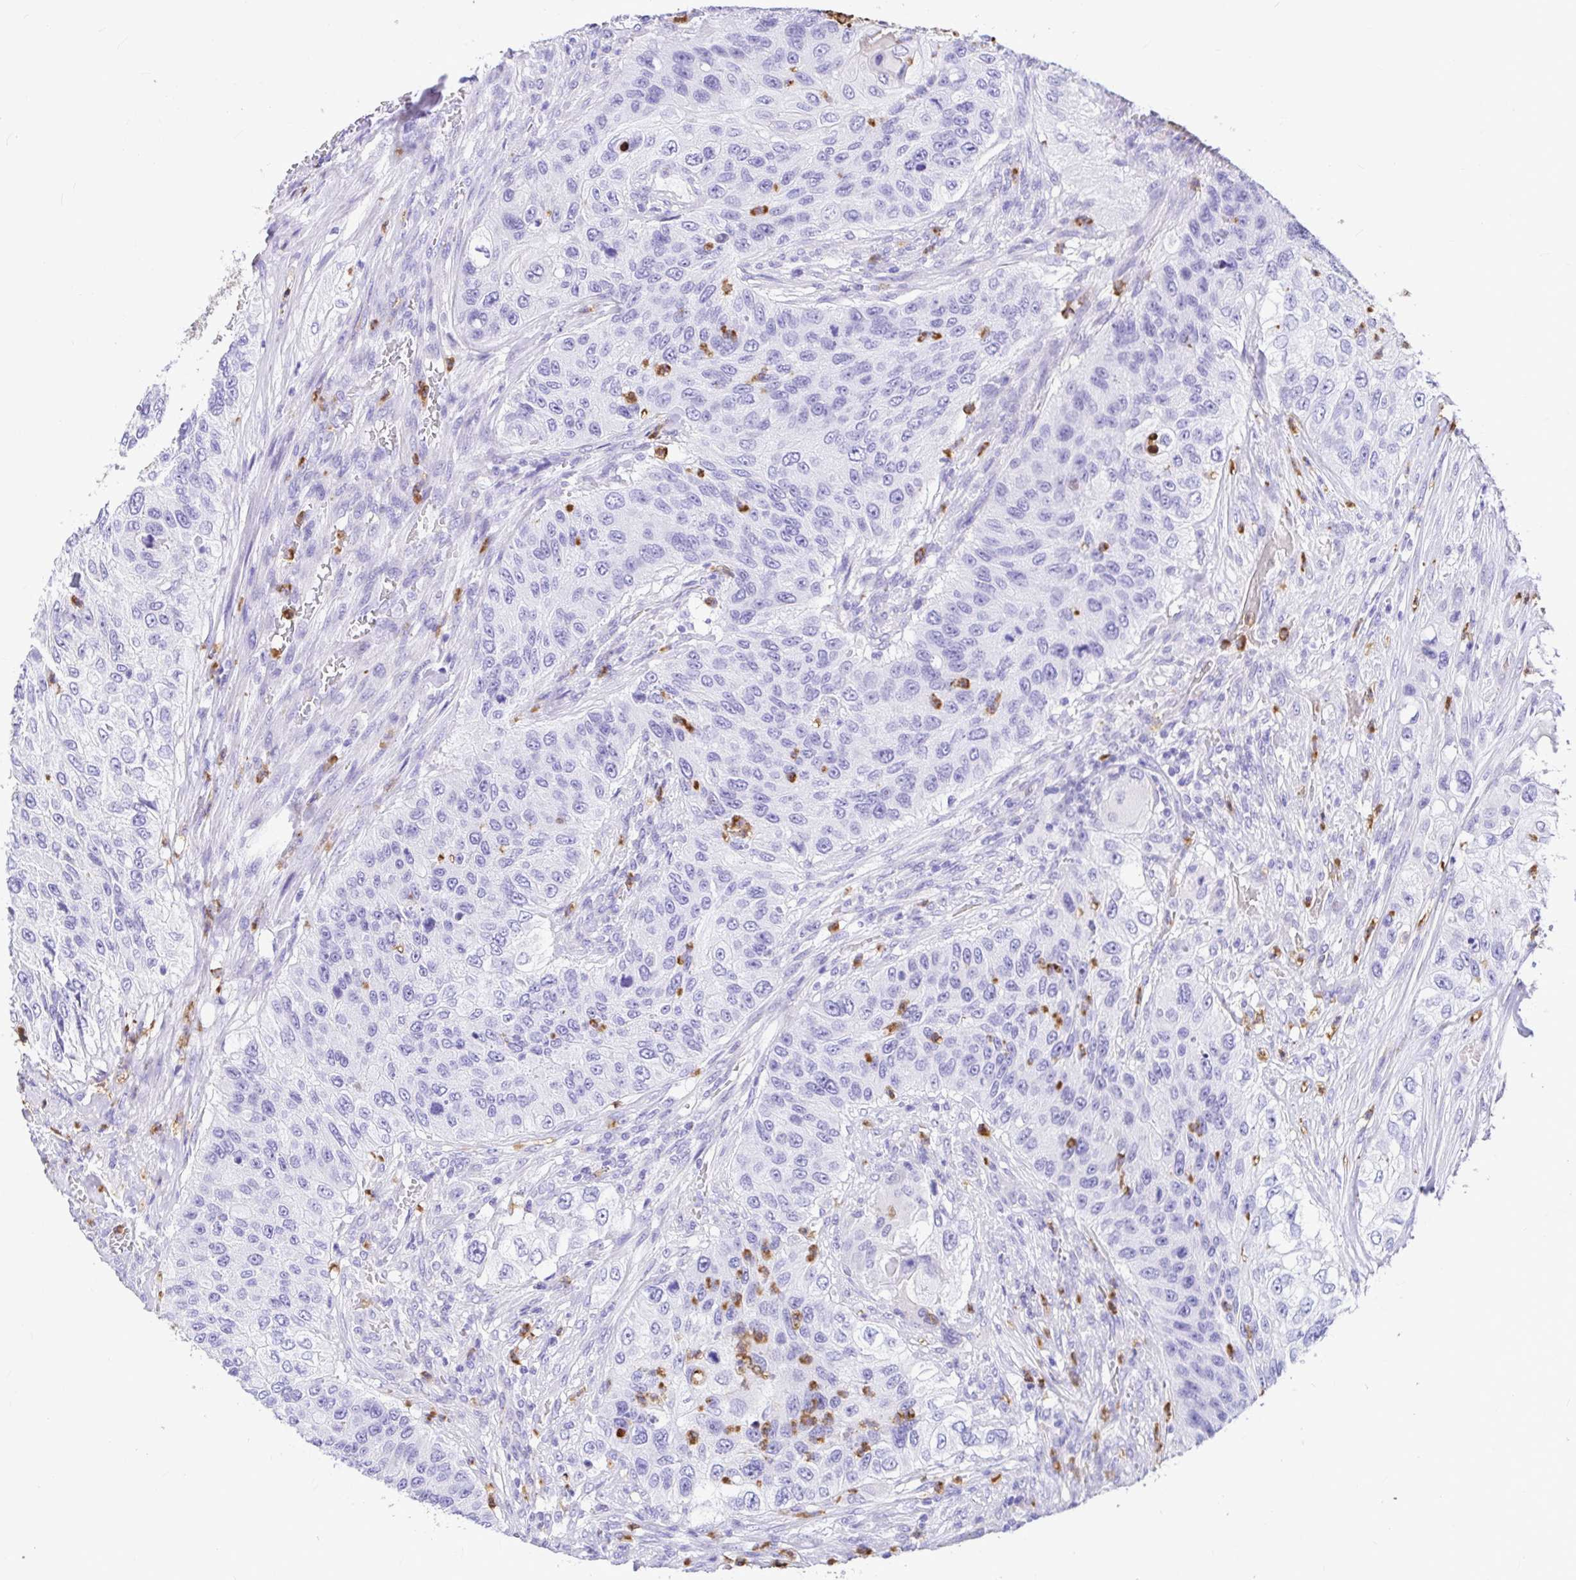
{"staining": {"intensity": "negative", "quantity": "none", "location": "none"}, "tissue": "urothelial cancer", "cell_type": "Tumor cells", "image_type": "cancer", "snomed": [{"axis": "morphology", "description": "Urothelial carcinoma, High grade"}, {"axis": "topography", "description": "Urinary bladder"}], "caption": "The immunohistochemistry (IHC) micrograph has no significant positivity in tumor cells of urothelial carcinoma (high-grade) tissue.", "gene": "CLEC1B", "patient": {"sex": "female", "age": 60}}